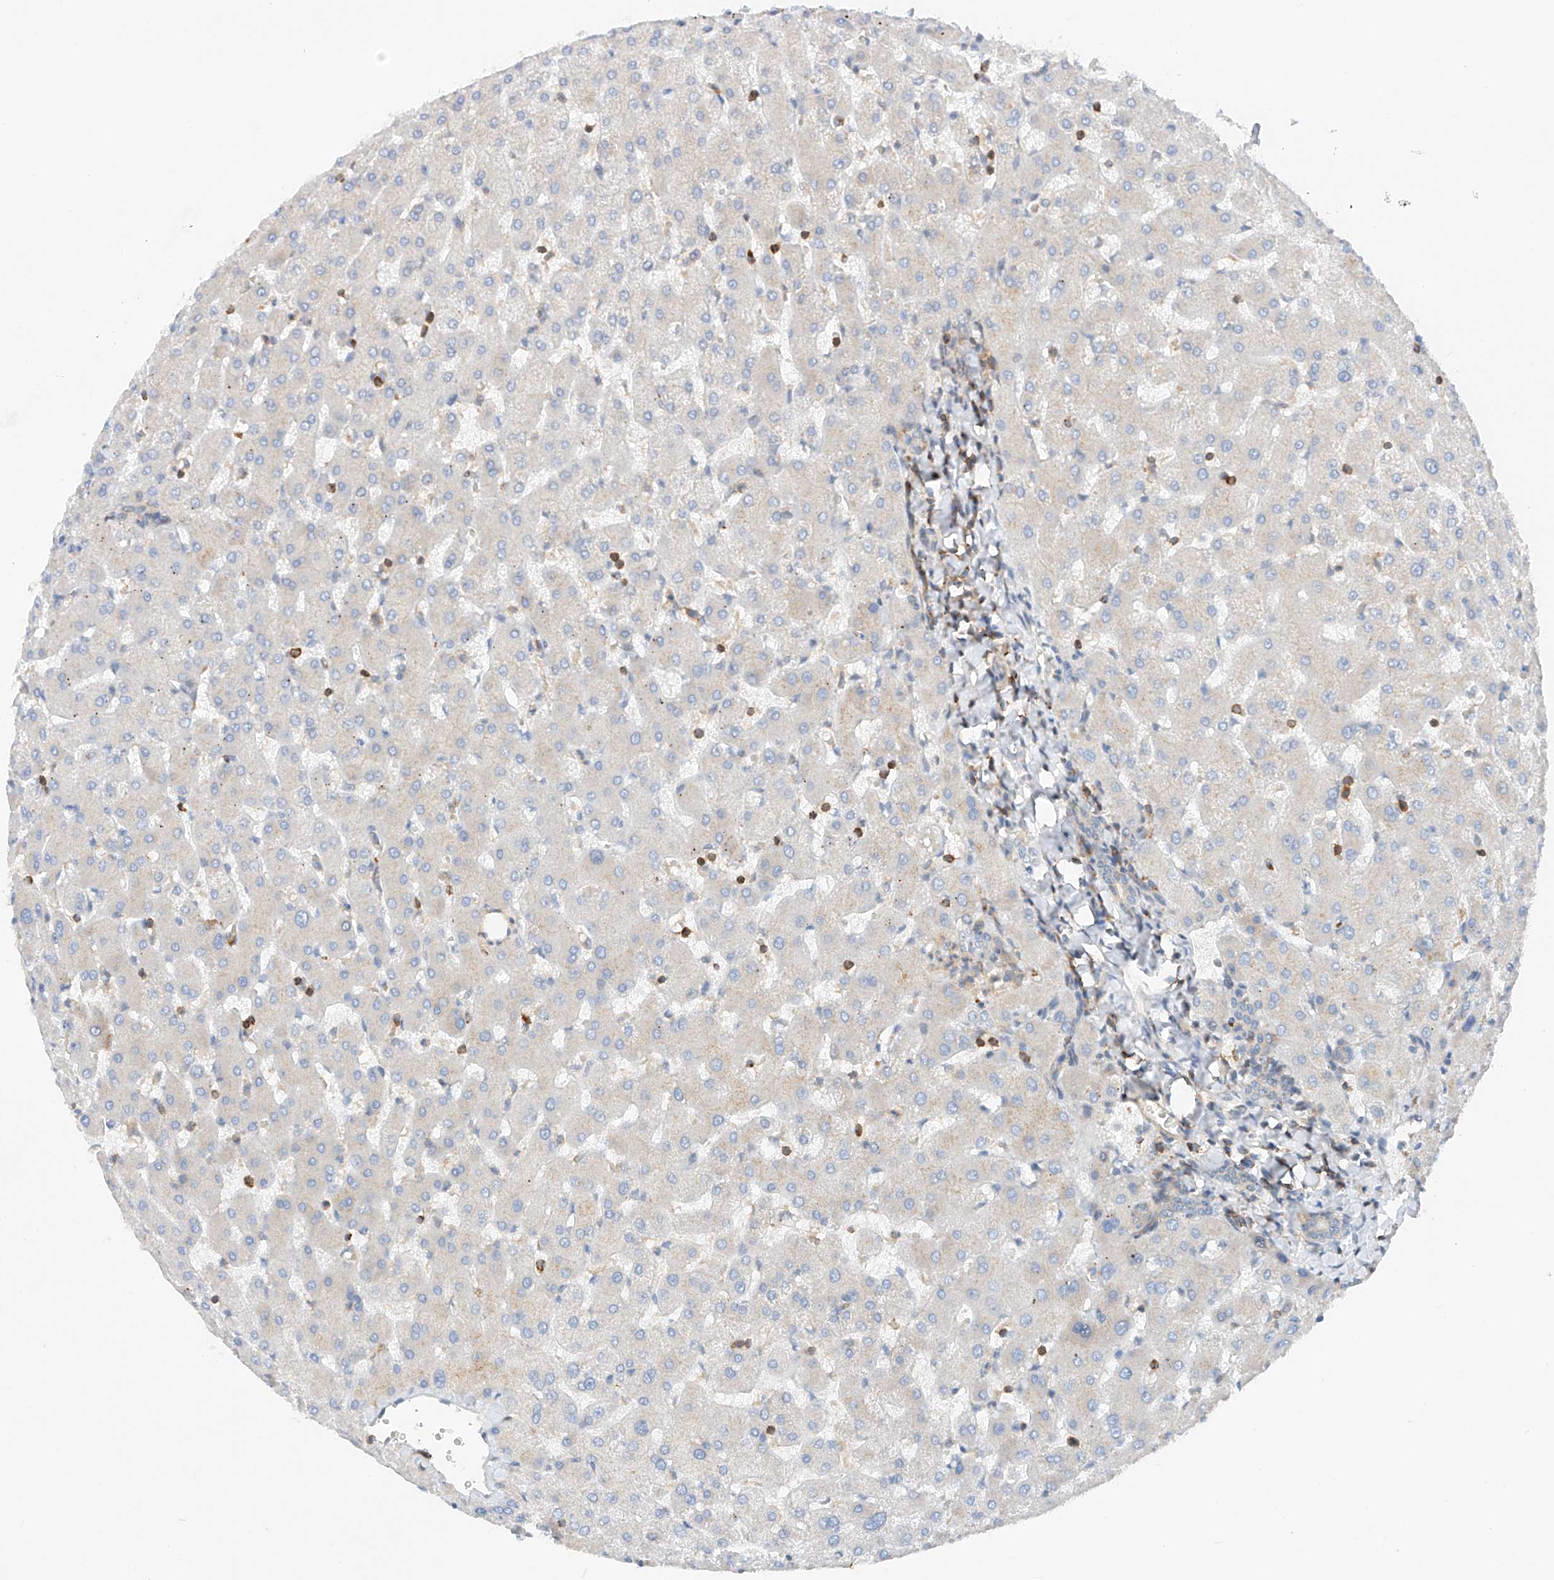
{"staining": {"intensity": "weak", "quantity": "<25%", "location": "cytoplasmic/membranous"}, "tissue": "liver", "cell_type": "Cholangiocytes", "image_type": "normal", "snomed": [{"axis": "morphology", "description": "Normal tissue, NOS"}, {"axis": "topography", "description": "Liver"}], "caption": "This is an IHC photomicrograph of normal human liver. There is no positivity in cholangiocytes.", "gene": "MFN2", "patient": {"sex": "female", "age": 63}}